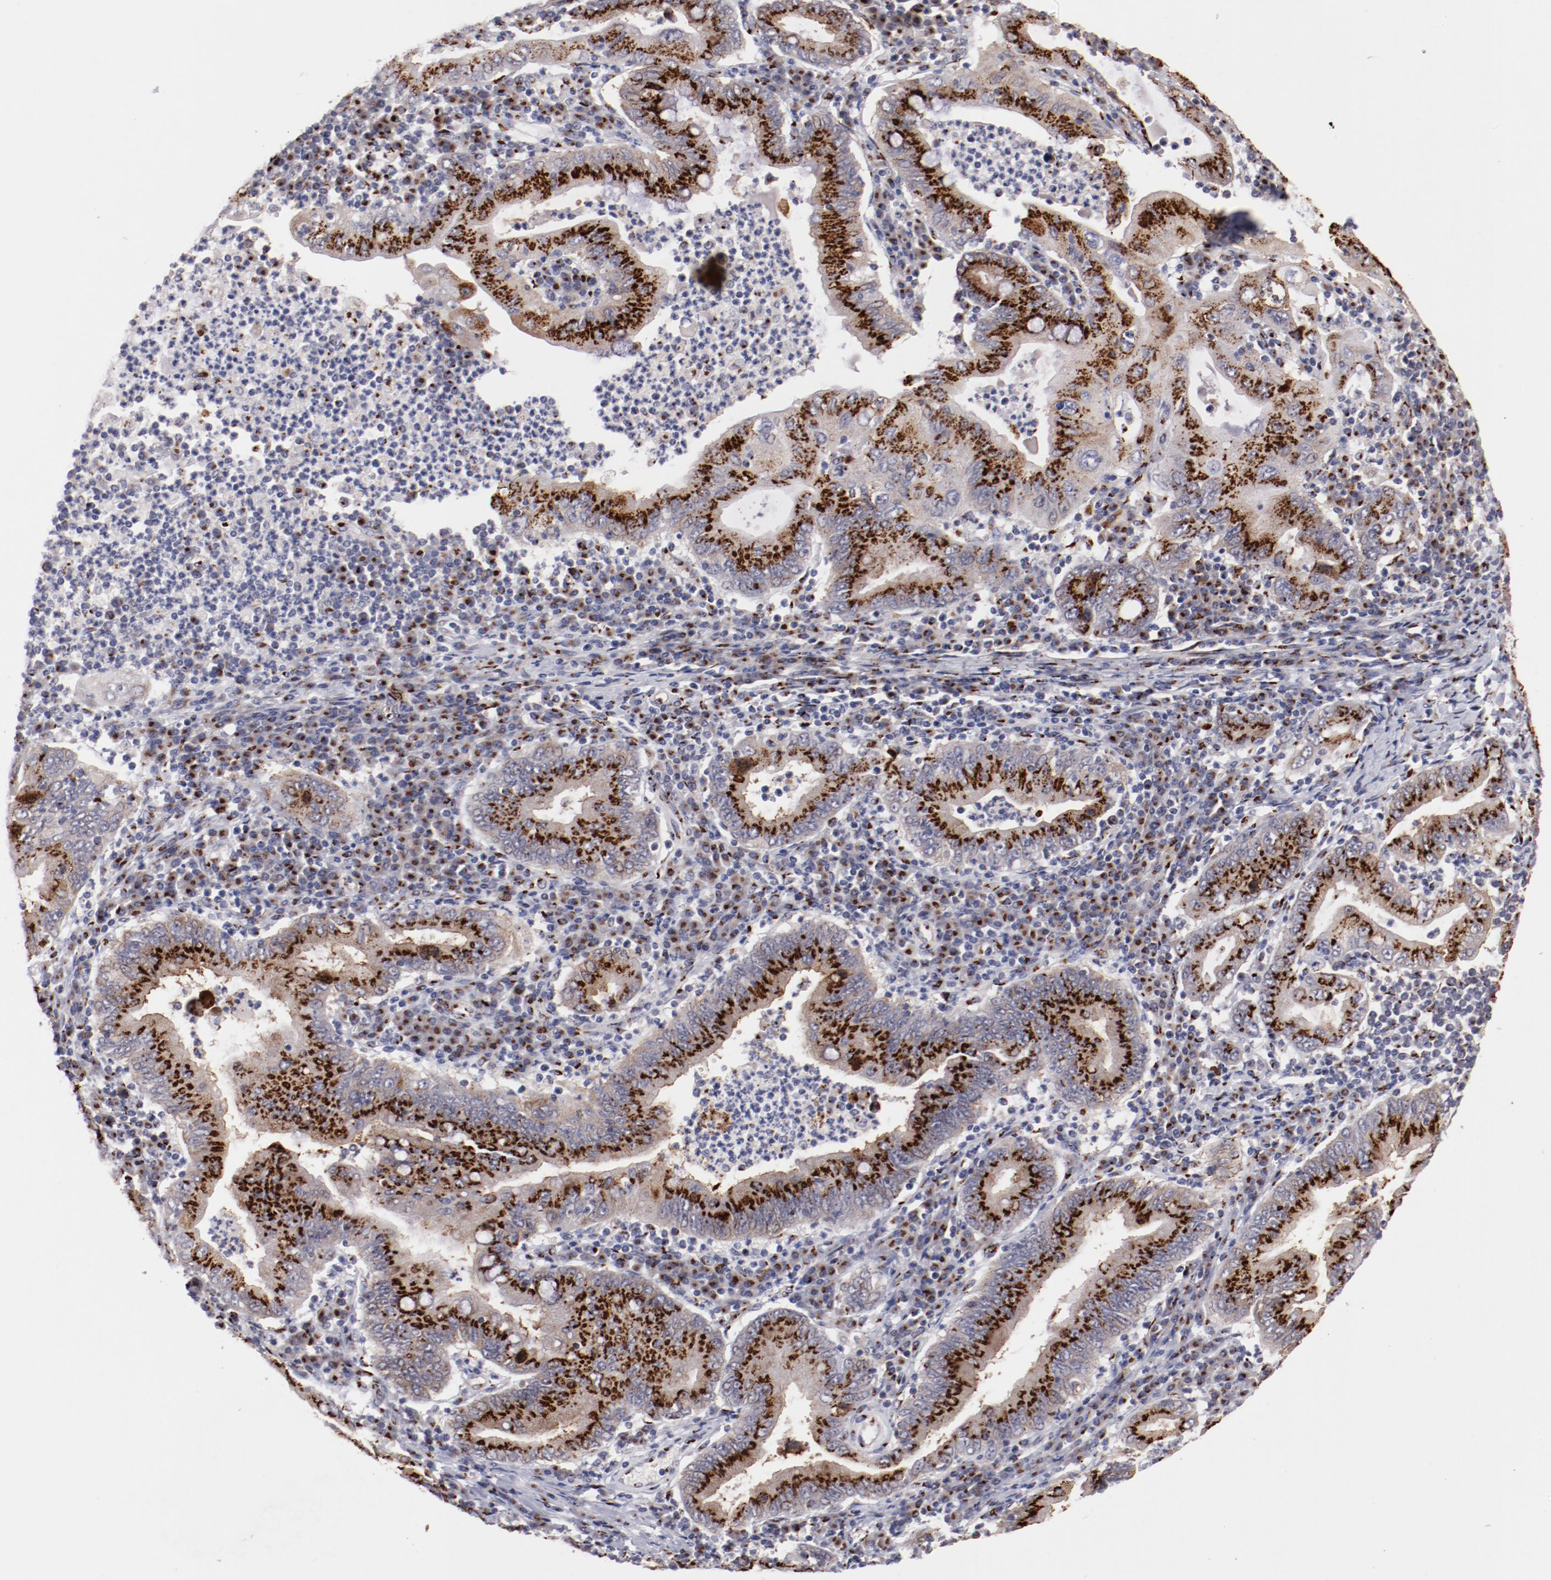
{"staining": {"intensity": "strong", "quantity": ">75%", "location": "cytoplasmic/membranous"}, "tissue": "stomach cancer", "cell_type": "Tumor cells", "image_type": "cancer", "snomed": [{"axis": "morphology", "description": "Normal tissue, NOS"}, {"axis": "morphology", "description": "Adenocarcinoma, NOS"}, {"axis": "topography", "description": "Esophagus"}, {"axis": "topography", "description": "Stomach, upper"}, {"axis": "topography", "description": "Peripheral nerve tissue"}], "caption": "Protein staining exhibits strong cytoplasmic/membranous positivity in about >75% of tumor cells in adenocarcinoma (stomach).", "gene": "GOLIM4", "patient": {"sex": "male", "age": 62}}